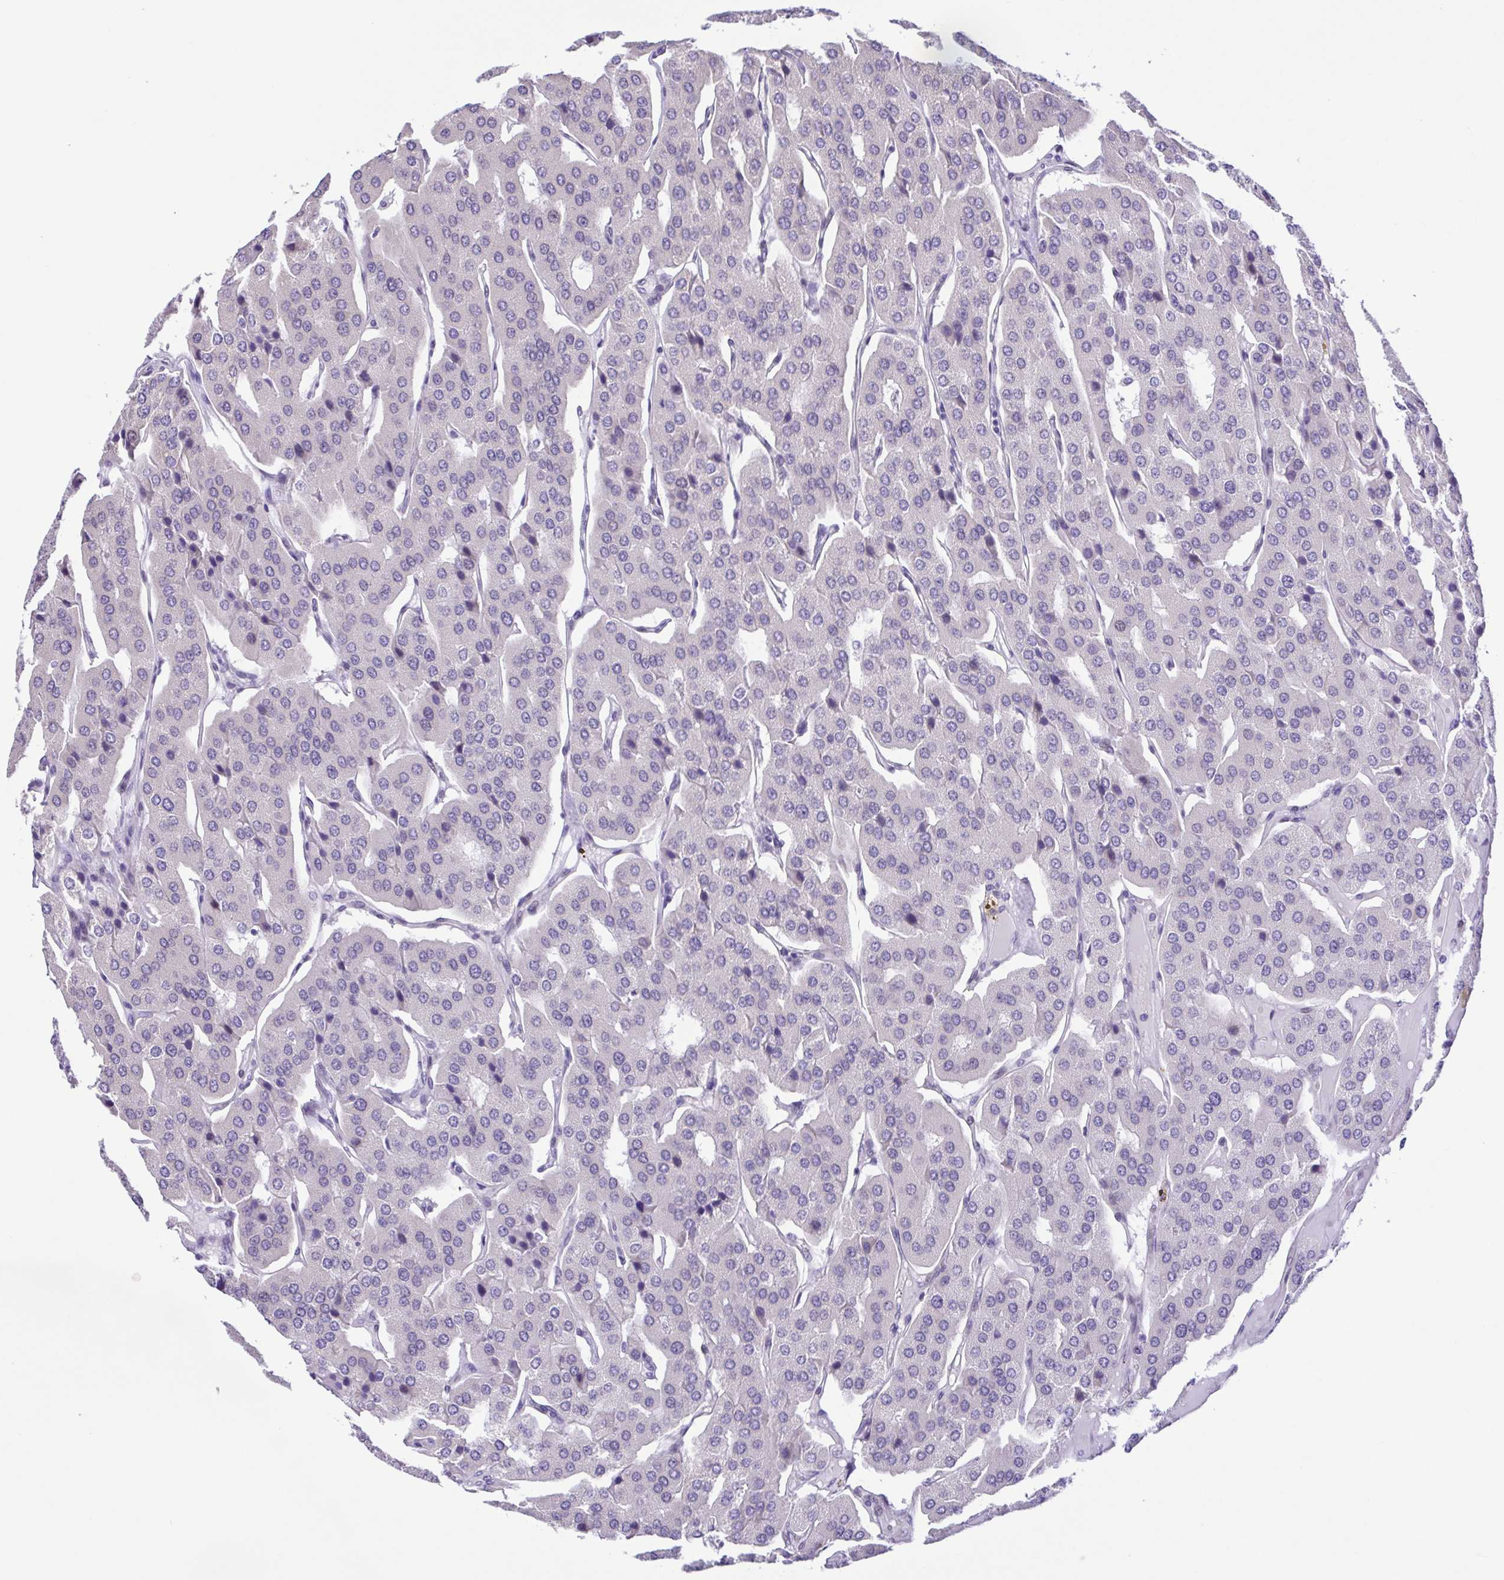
{"staining": {"intensity": "negative", "quantity": "none", "location": "none"}, "tissue": "parathyroid gland", "cell_type": "Glandular cells", "image_type": "normal", "snomed": [{"axis": "morphology", "description": "Normal tissue, NOS"}, {"axis": "morphology", "description": "Adenoma, NOS"}, {"axis": "topography", "description": "Parathyroid gland"}], "caption": "A high-resolution histopathology image shows IHC staining of unremarkable parathyroid gland, which reveals no significant expression in glandular cells.", "gene": "ENSG00000286022", "patient": {"sex": "female", "age": 86}}